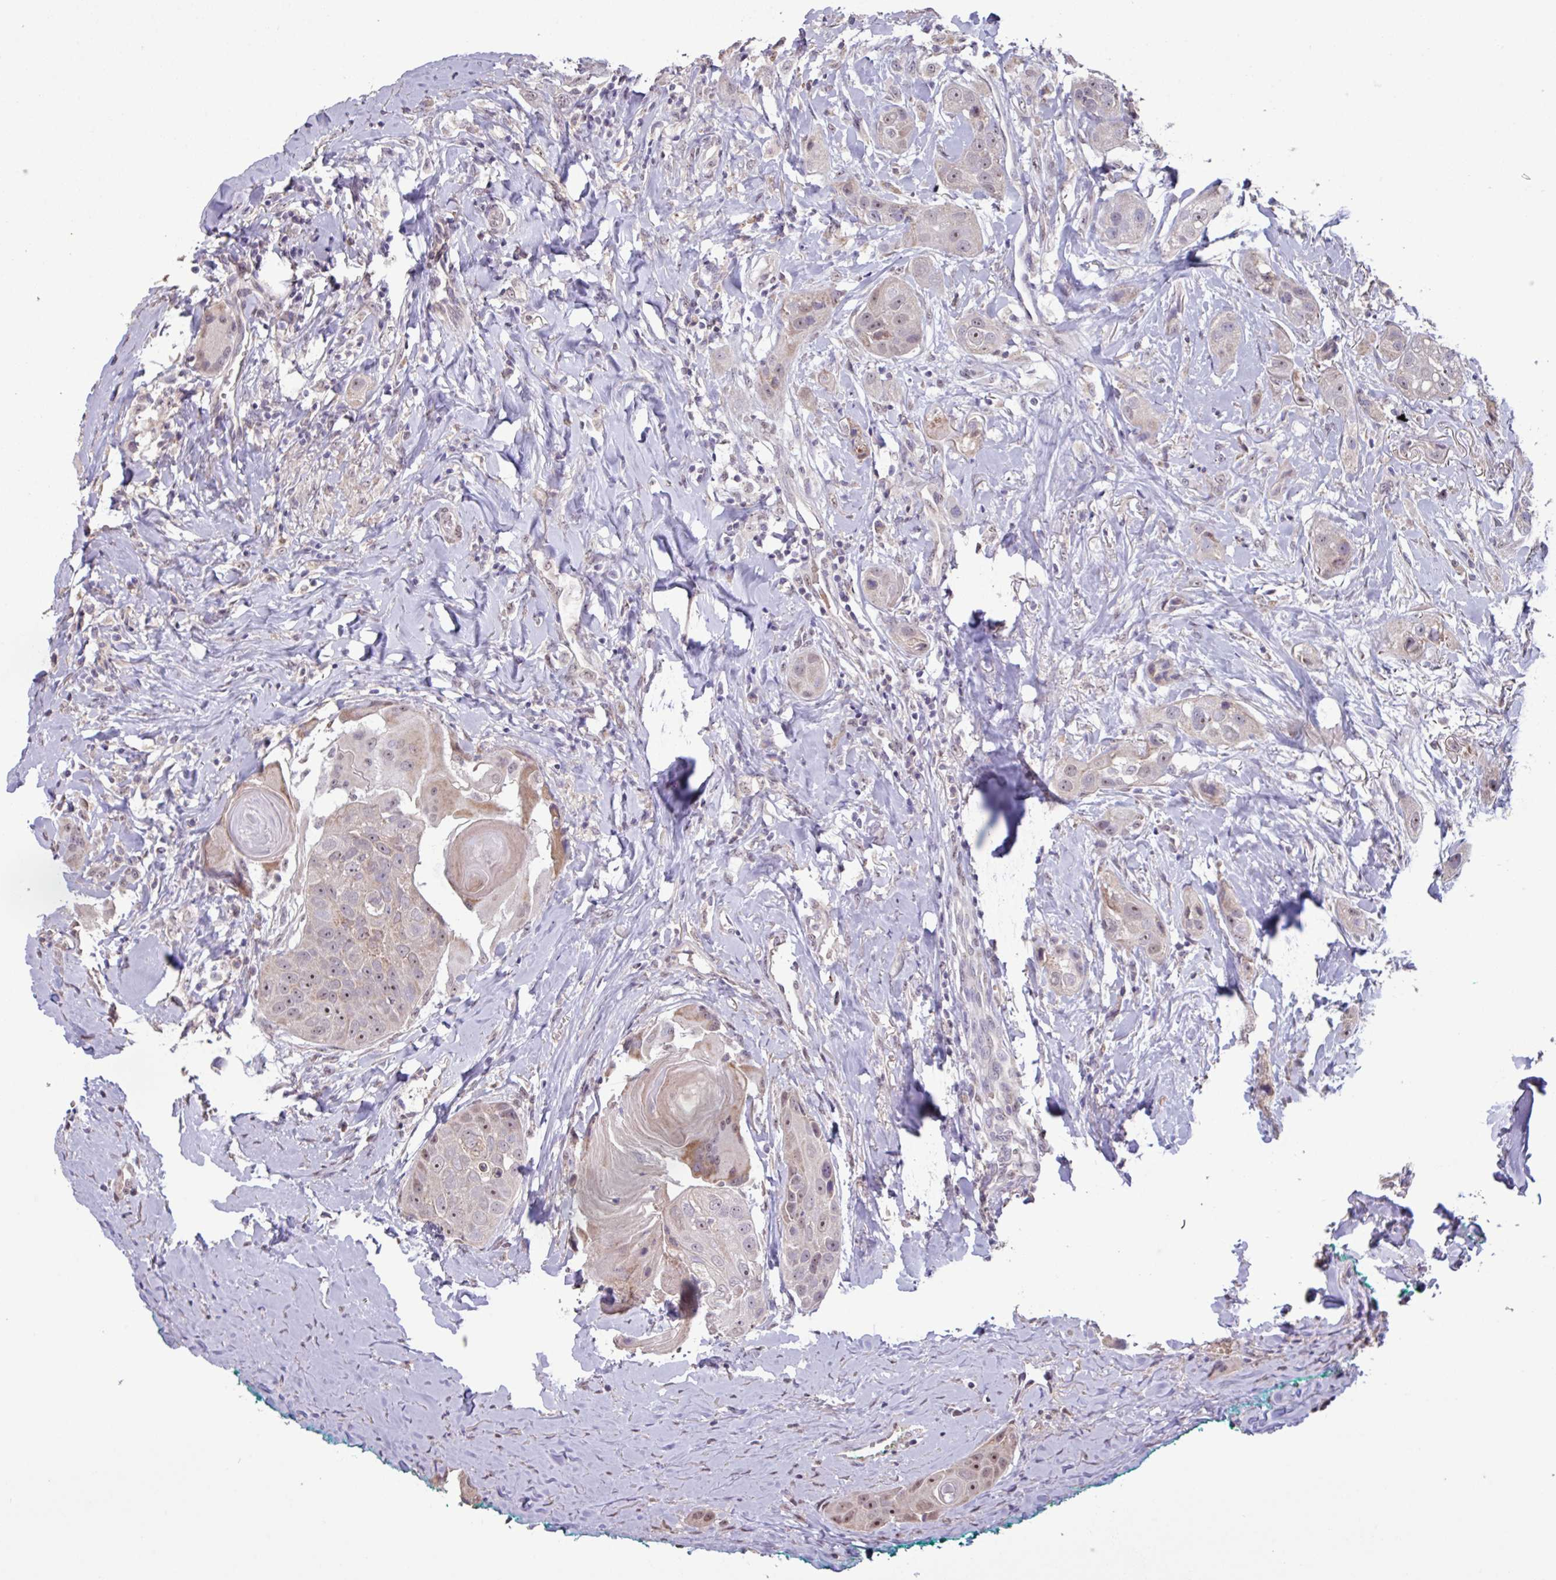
{"staining": {"intensity": "moderate", "quantity": "<25%", "location": "nuclear"}, "tissue": "head and neck cancer", "cell_type": "Tumor cells", "image_type": "cancer", "snomed": [{"axis": "morphology", "description": "Normal tissue, NOS"}, {"axis": "morphology", "description": "Squamous cell carcinoma, NOS"}, {"axis": "topography", "description": "Skeletal muscle"}, {"axis": "topography", "description": "Head-Neck"}], "caption": "The immunohistochemical stain labels moderate nuclear positivity in tumor cells of squamous cell carcinoma (head and neck) tissue.", "gene": "L3MBTL3", "patient": {"sex": "male", "age": 51}}